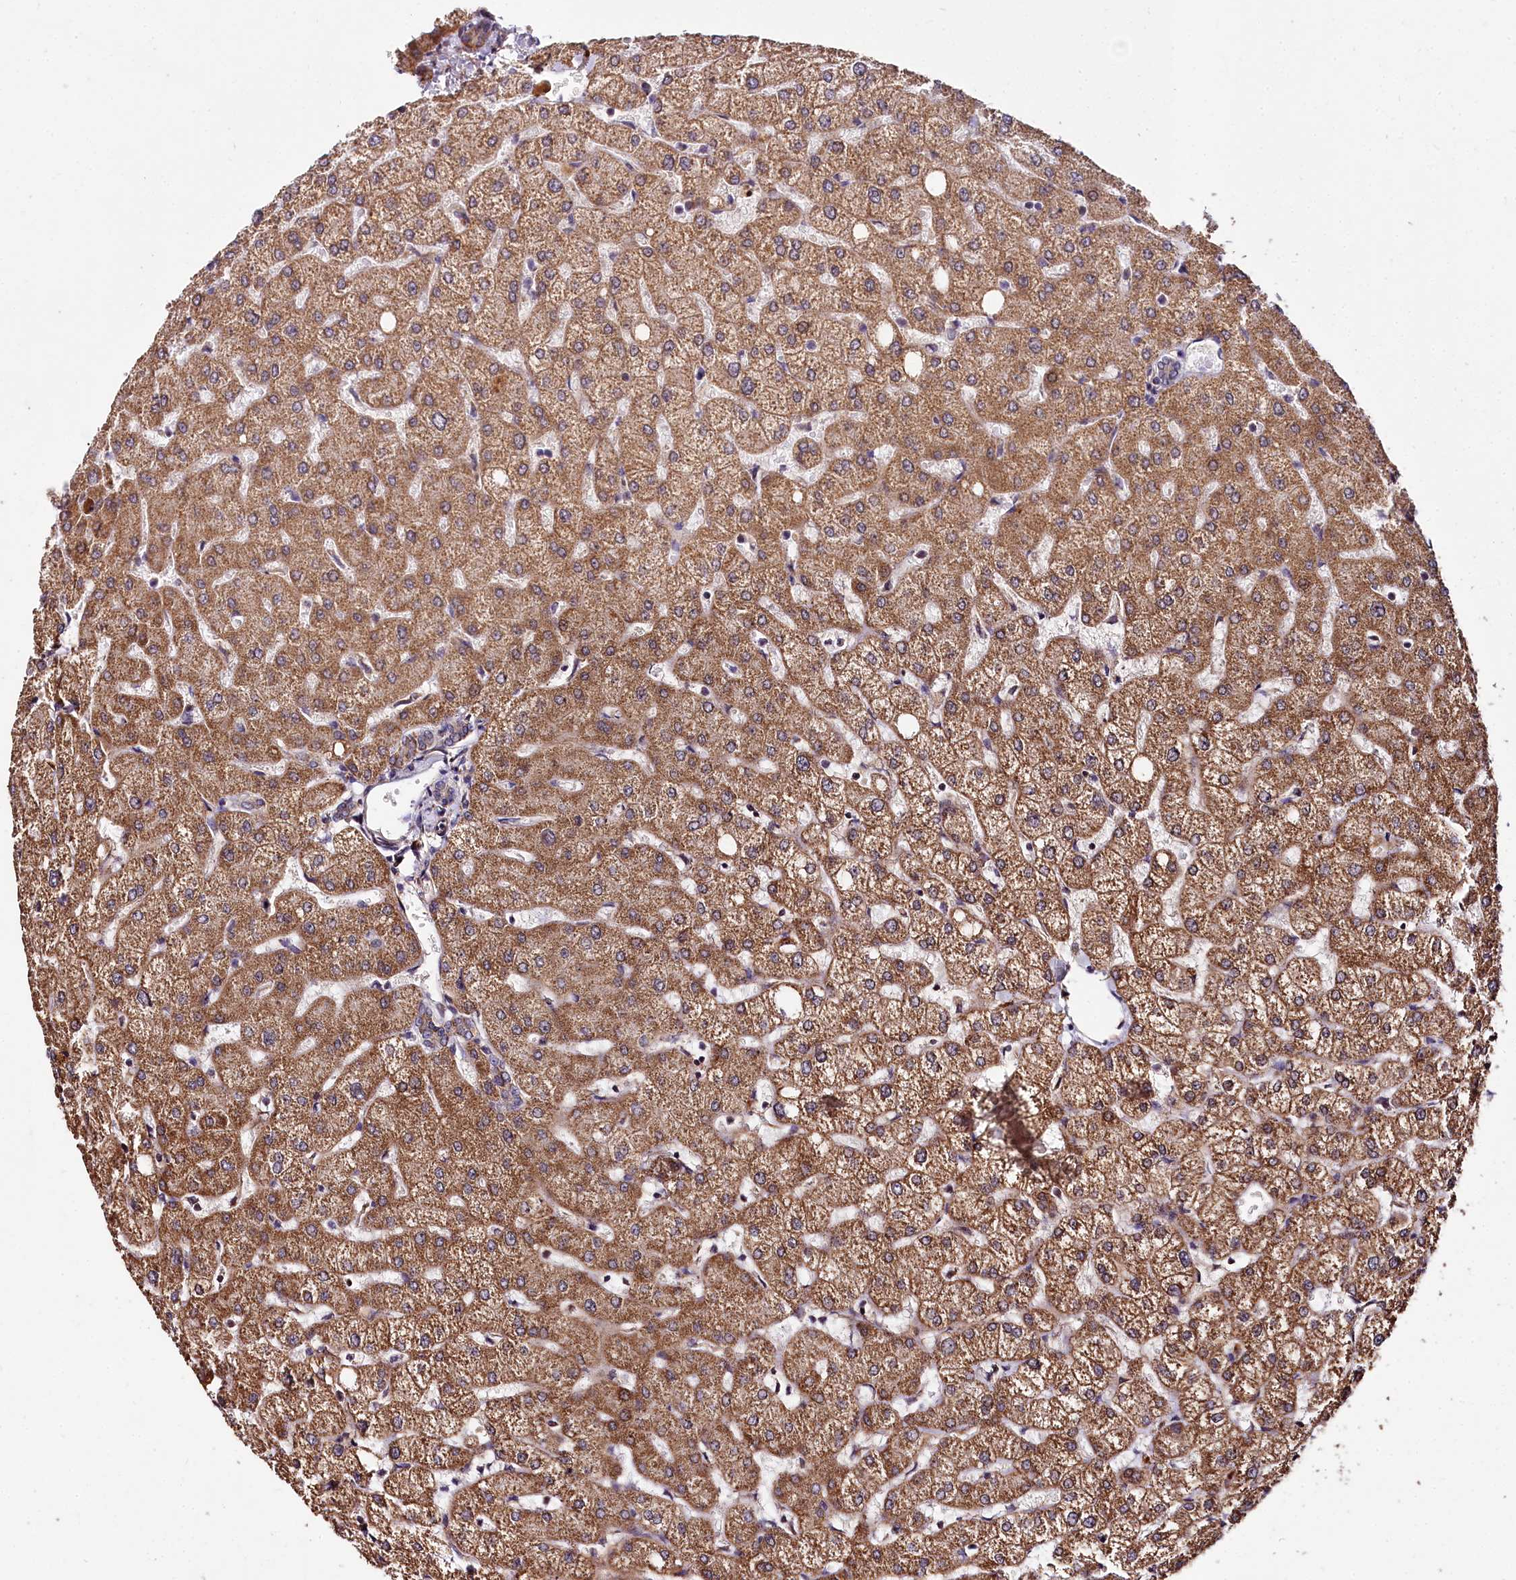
{"staining": {"intensity": "moderate", "quantity": "25%-75%", "location": "cytoplasmic/membranous"}, "tissue": "liver", "cell_type": "Cholangiocytes", "image_type": "normal", "snomed": [{"axis": "morphology", "description": "Normal tissue, NOS"}, {"axis": "topography", "description": "Liver"}], "caption": "Unremarkable liver exhibits moderate cytoplasmic/membranous expression in about 25%-75% of cholangiocytes.", "gene": "SPRYD3", "patient": {"sex": "female", "age": 54}}